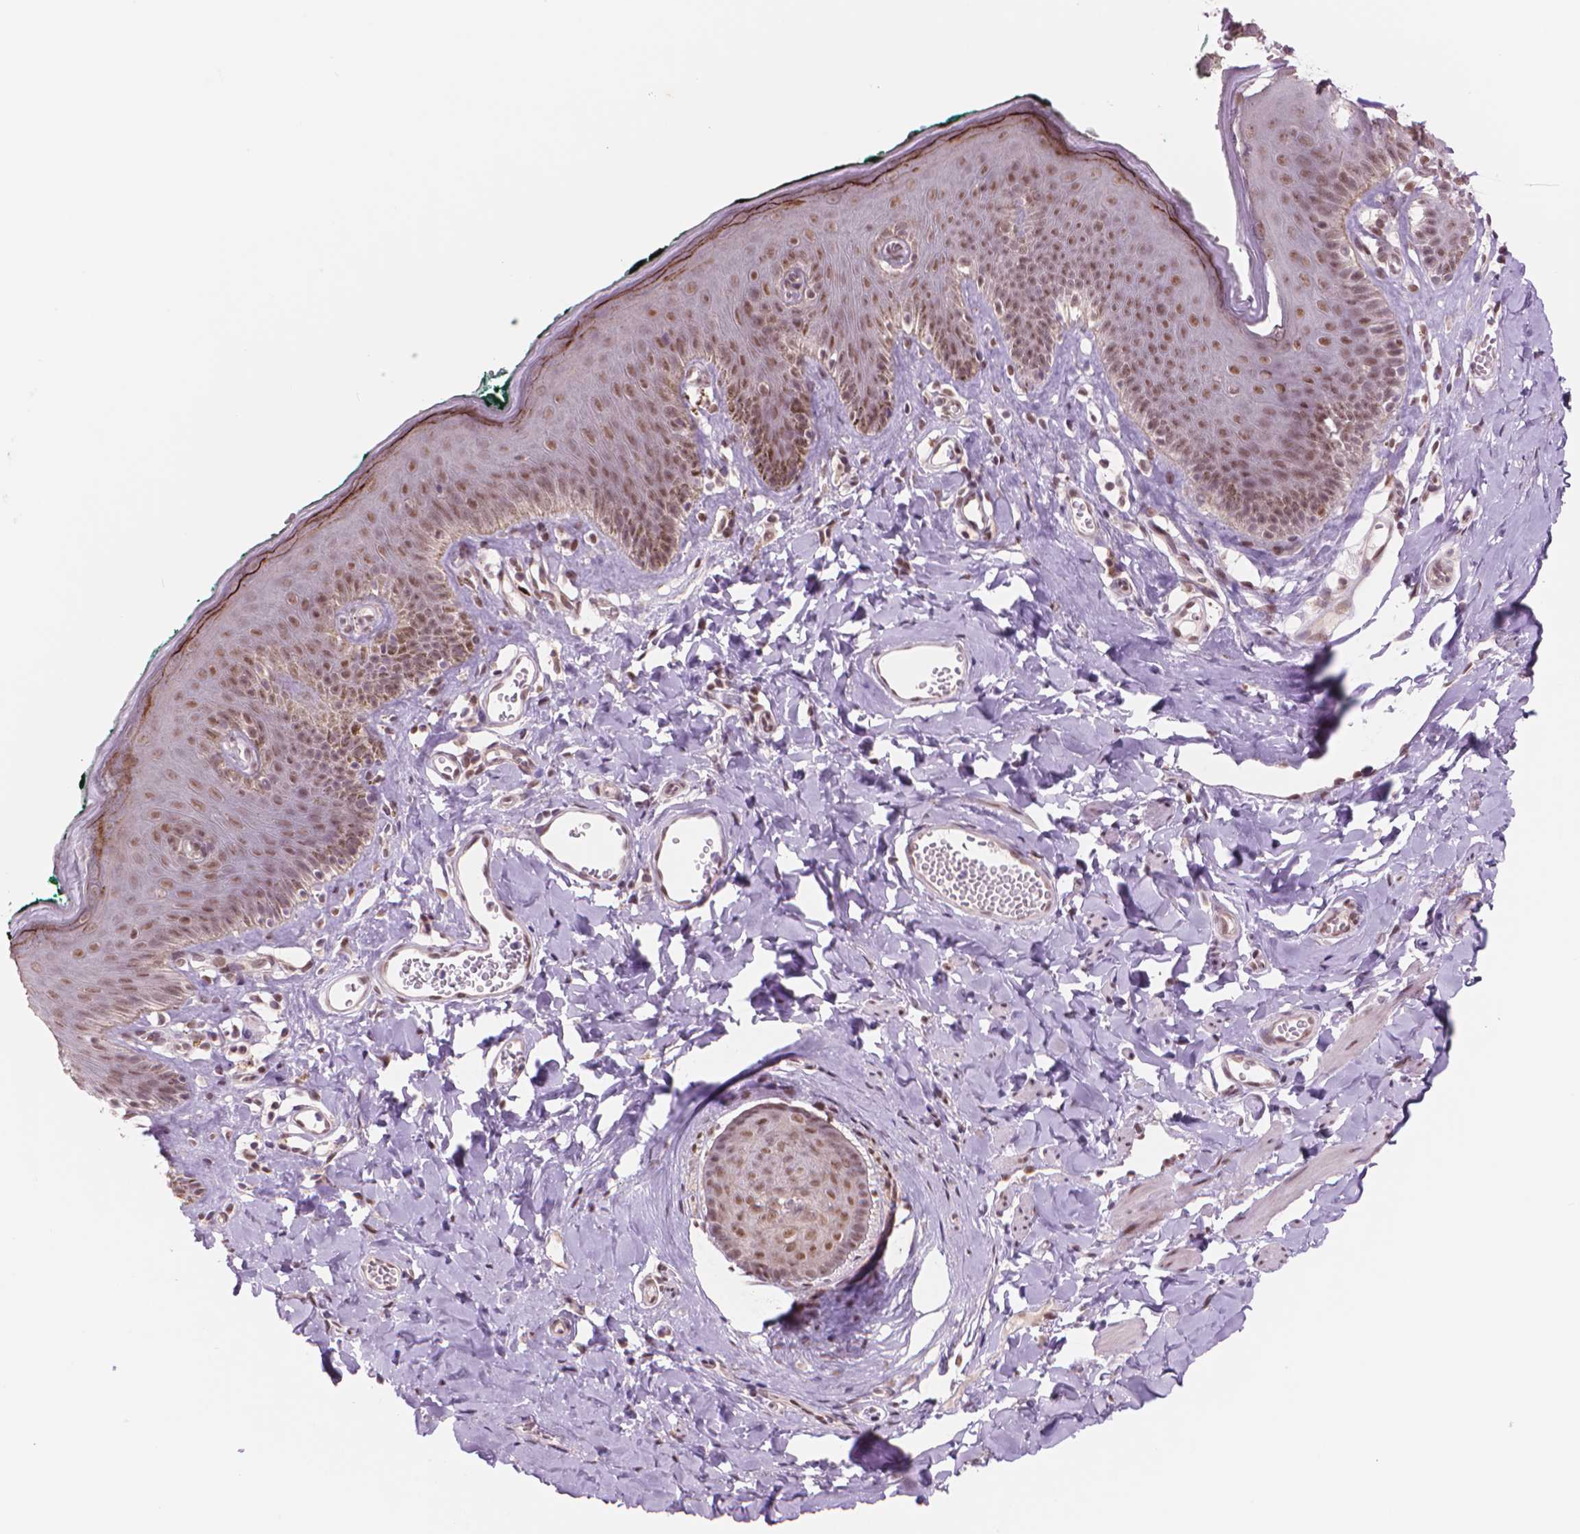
{"staining": {"intensity": "moderate", "quantity": ">75%", "location": "nuclear"}, "tissue": "skin", "cell_type": "Epidermal cells", "image_type": "normal", "snomed": [{"axis": "morphology", "description": "Normal tissue, NOS"}, {"axis": "topography", "description": "Vulva"}, {"axis": "topography", "description": "Peripheral nerve tissue"}], "caption": "Immunohistochemical staining of unremarkable human skin reveals moderate nuclear protein expression in about >75% of epidermal cells.", "gene": "POLR3D", "patient": {"sex": "female", "age": 66}}